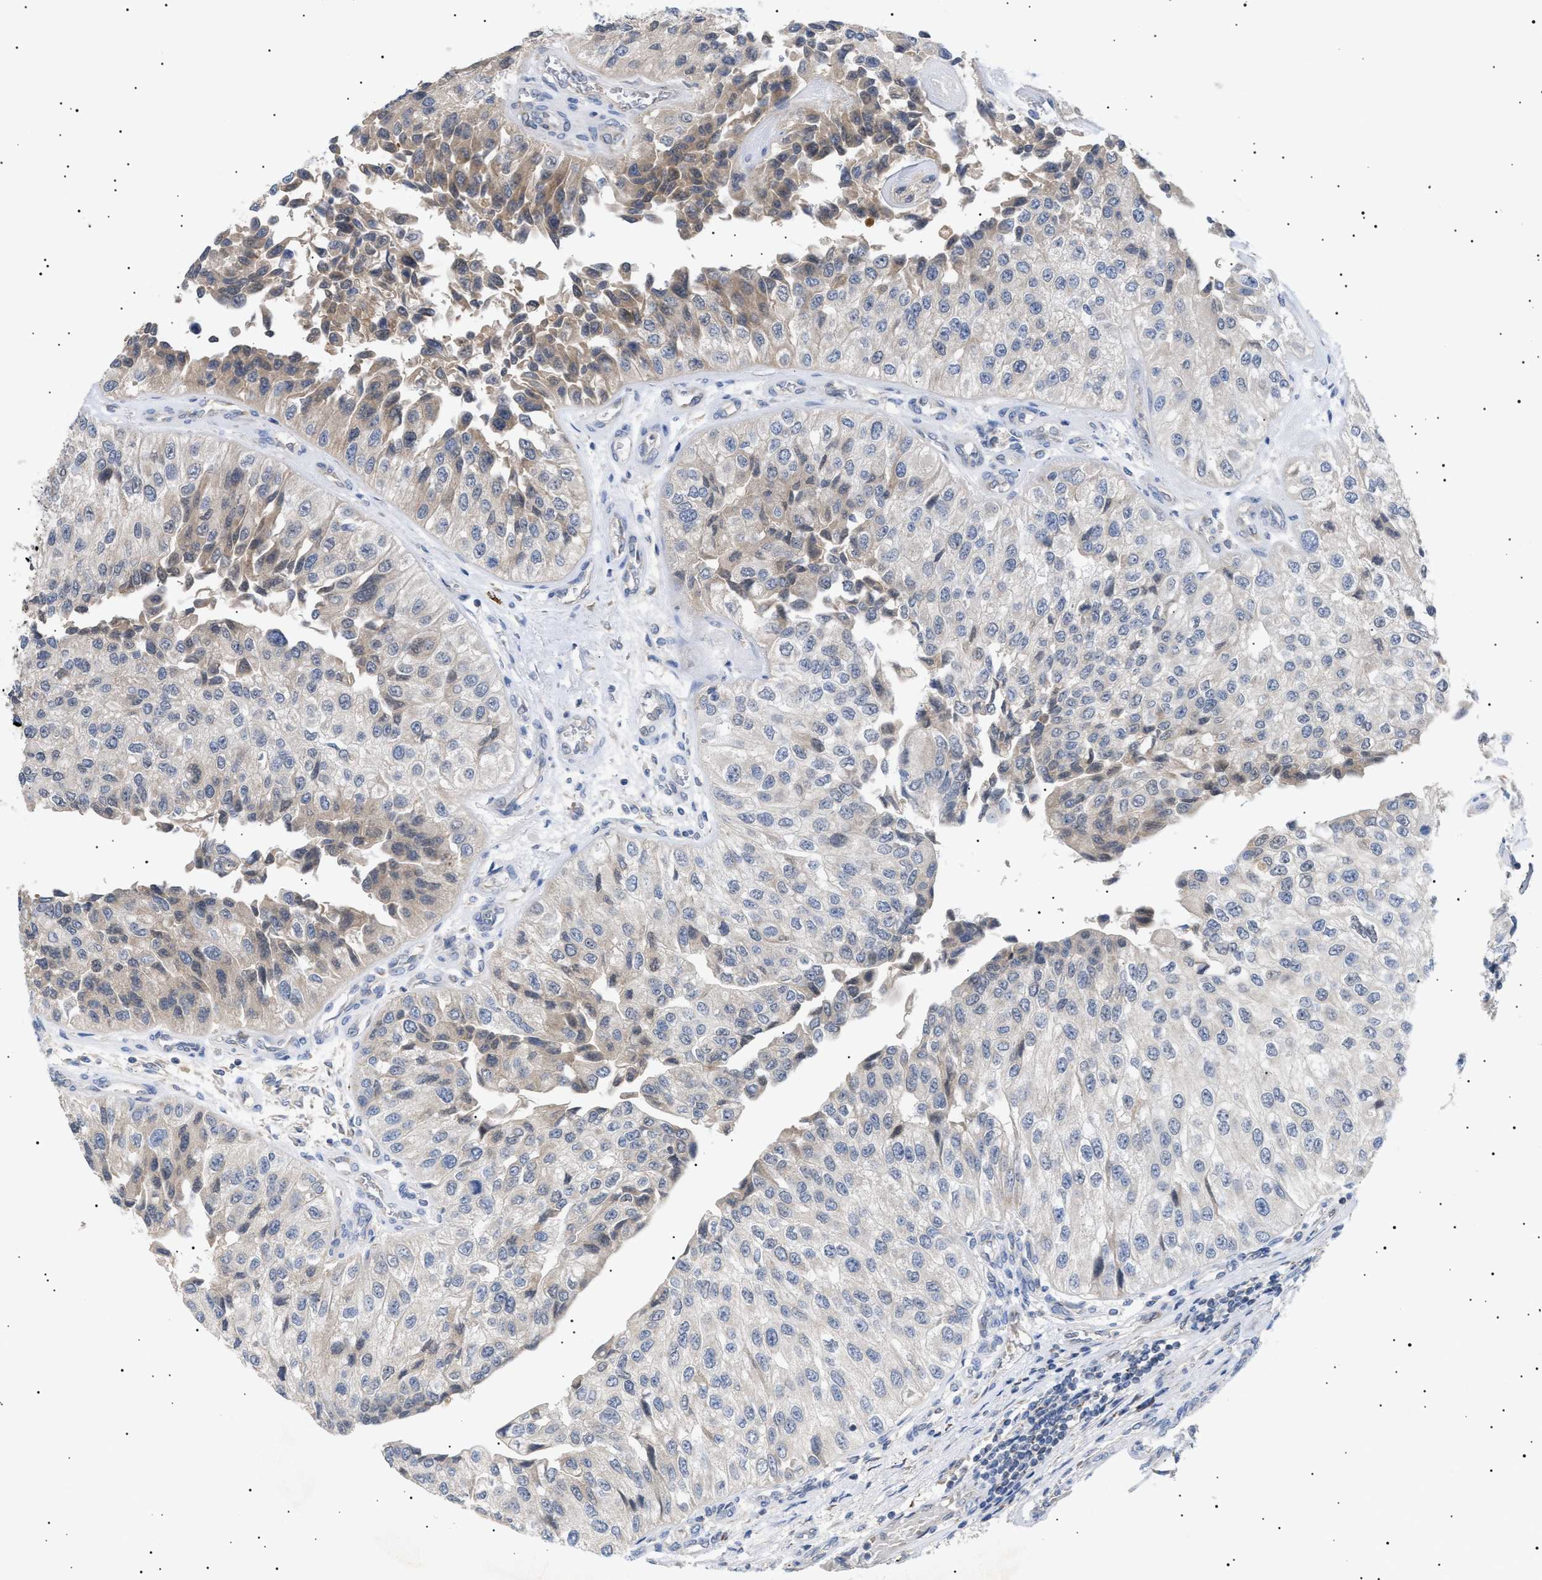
{"staining": {"intensity": "weak", "quantity": "25%-75%", "location": "cytoplasmic/membranous"}, "tissue": "urothelial cancer", "cell_type": "Tumor cells", "image_type": "cancer", "snomed": [{"axis": "morphology", "description": "Urothelial carcinoma, High grade"}, {"axis": "topography", "description": "Kidney"}, {"axis": "topography", "description": "Urinary bladder"}], "caption": "Immunohistochemistry histopathology image of neoplastic tissue: human urothelial cancer stained using immunohistochemistry exhibits low levels of weak protein expression localized specifically in the cytoplasmic/membranous of tumor cells, appearing as a cytoplasmic/membranous brown color.", "gene": "SIRT5", "patient": {"sex": "male", "age": 77}}